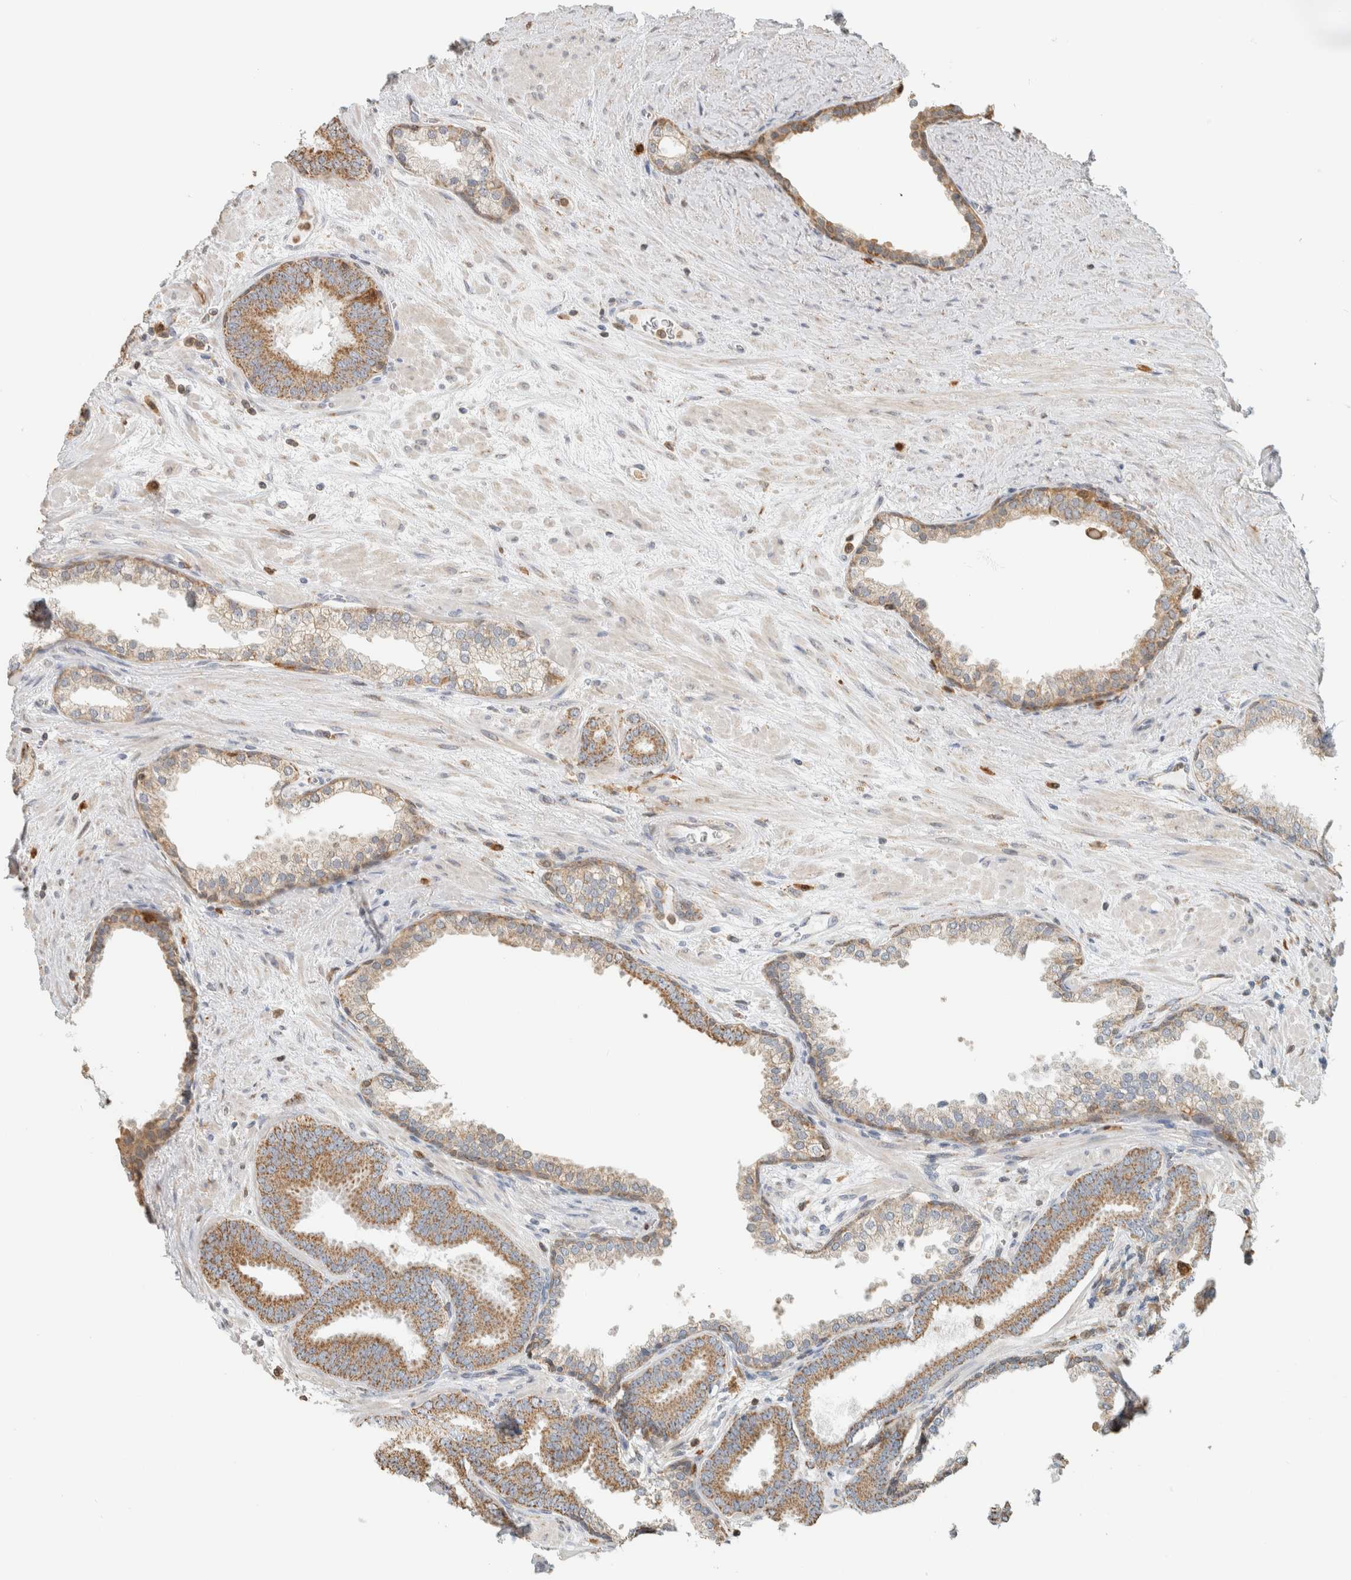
{"staining": {"intensity": "moderate", "quantity": ">75%", "location": "cytoplasmic/membranous"}, "tissue": "prostate cancer", "cell_type": "Tumor cells", "image_type": "cancer", "snomed": [{"axis": "morphology", "description": "Adenocarcinoma, Low grade"}, {"axis": "topography", "description": "Prostate"}], "caption": "Tumor cells reveal medium levels of moderate cytoplasmic/membranous staining in approximately >75% of cells in prostate adenocarcinoma (low-grade).", "gene": "CAPG", "patient": {"sex": "male", "age": 62}}